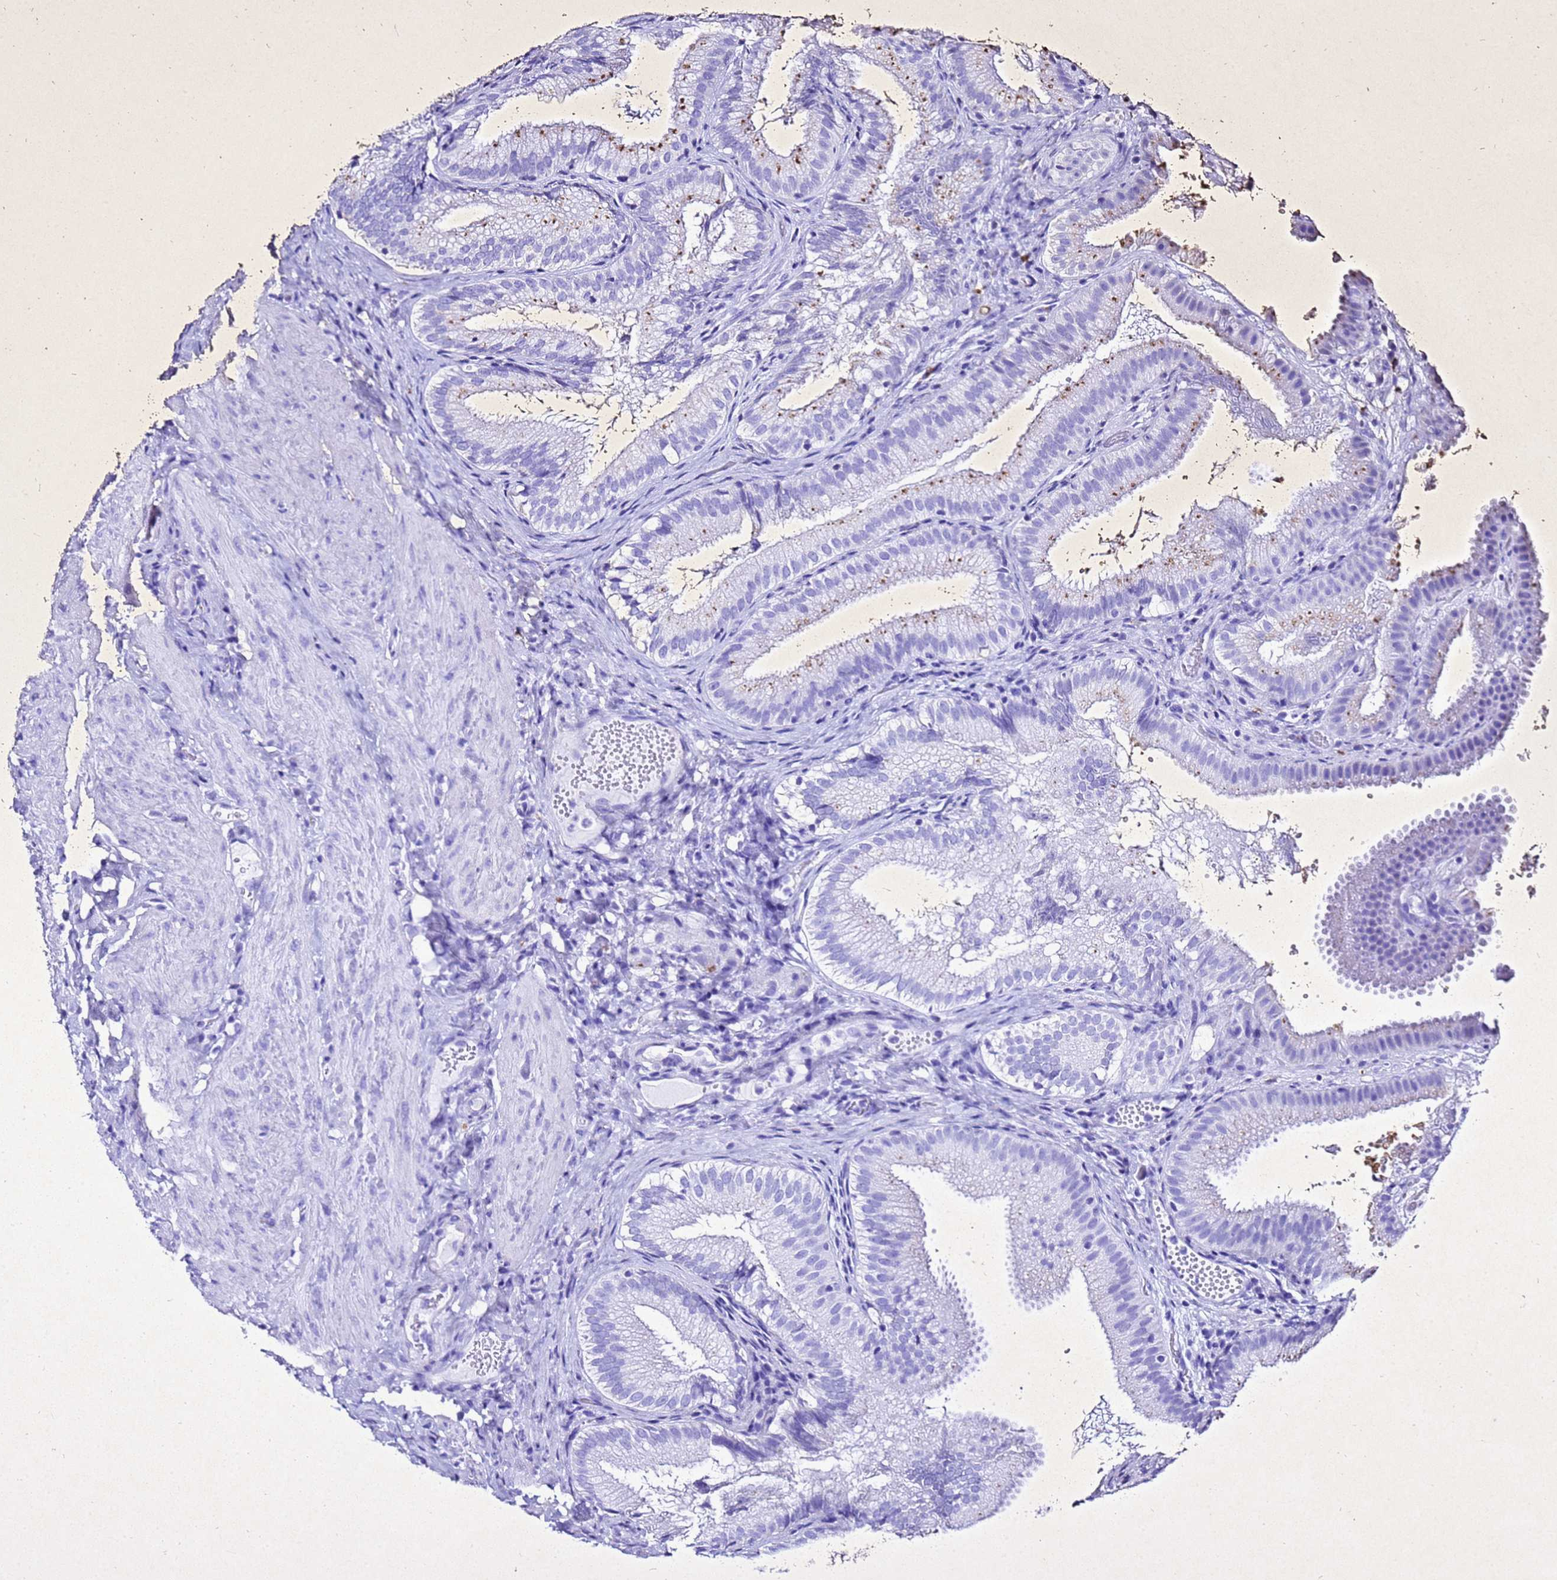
{"staining": {"intensity": "moderate", "quantity": "<25%", "location": "cytoplasmic/membranous"}, "tissue": "gallbladder", "cell_type": "Glandular cells", "image_type": "normal", "snomed": [{"axis": "morphology", "description": "Normal tissue, NOS"}, {"axis": "topography", "description": "Gallbladder"}], "caption": "Immunohistochemical staining of unremarkable gallbladder reveals moderate cytoplasmic/membranous protein positivity in approximately <25% of glandular cells.", "gene": "LIPF", "patient": {"sex": "female", "age": 30}}